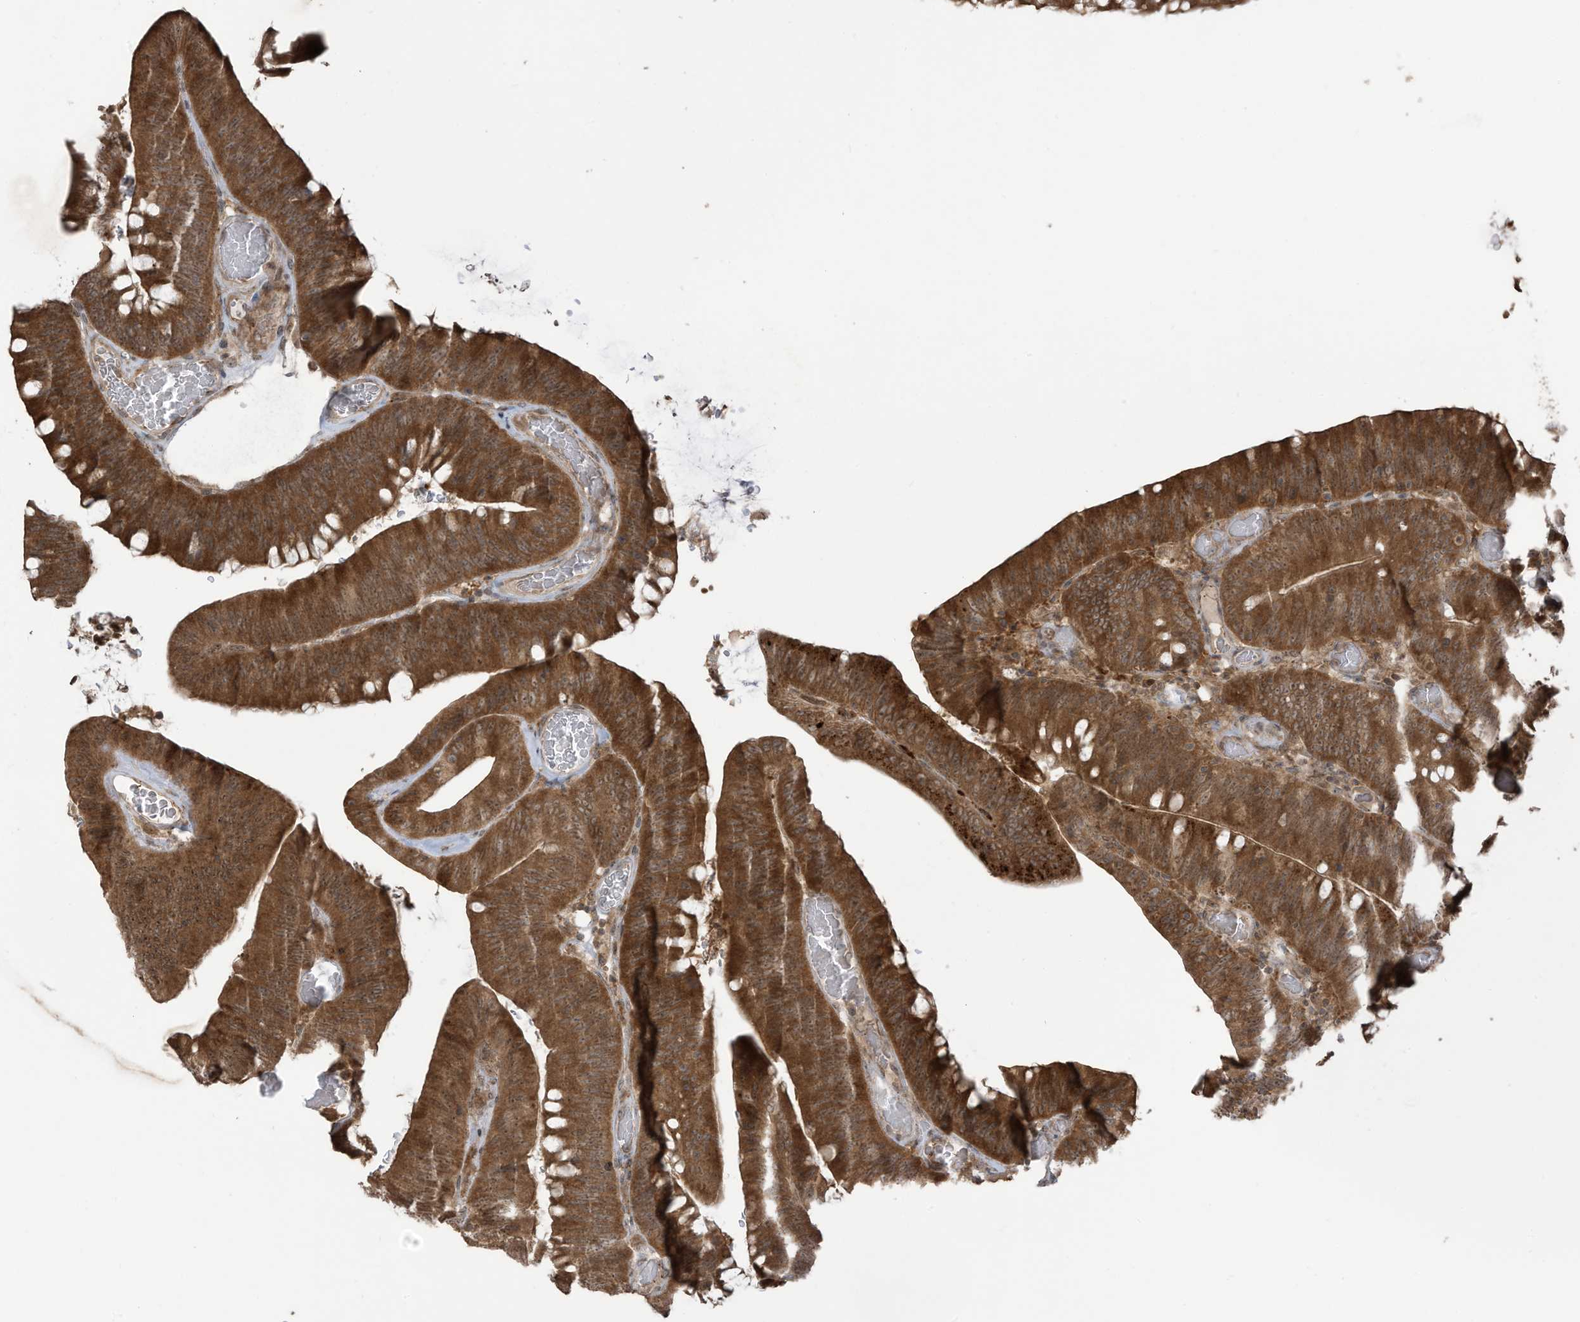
{"staining": {"intensity": "moderate", "quantity": ">75%", "location": "cytoplasmic/membranous,nuclear"}, "tissue": "colorectal cancer", "cell_type": "Tumor cells", "image_type": "cancer", "snomed": [{"axis": "morphology", "description": "Normal tissue, NOS"}, {"axis": "topography", "description": "Colon"}], "caption": "A micrograph showing moderate cytoplasmic/membranous and nuclear positivity in approximately >75% of tumor cells in colorectal cancer, as visualized by brown immunohistochemical staining.", "gene": "CARF", "patient": {"sex": "female", "age": 82}}